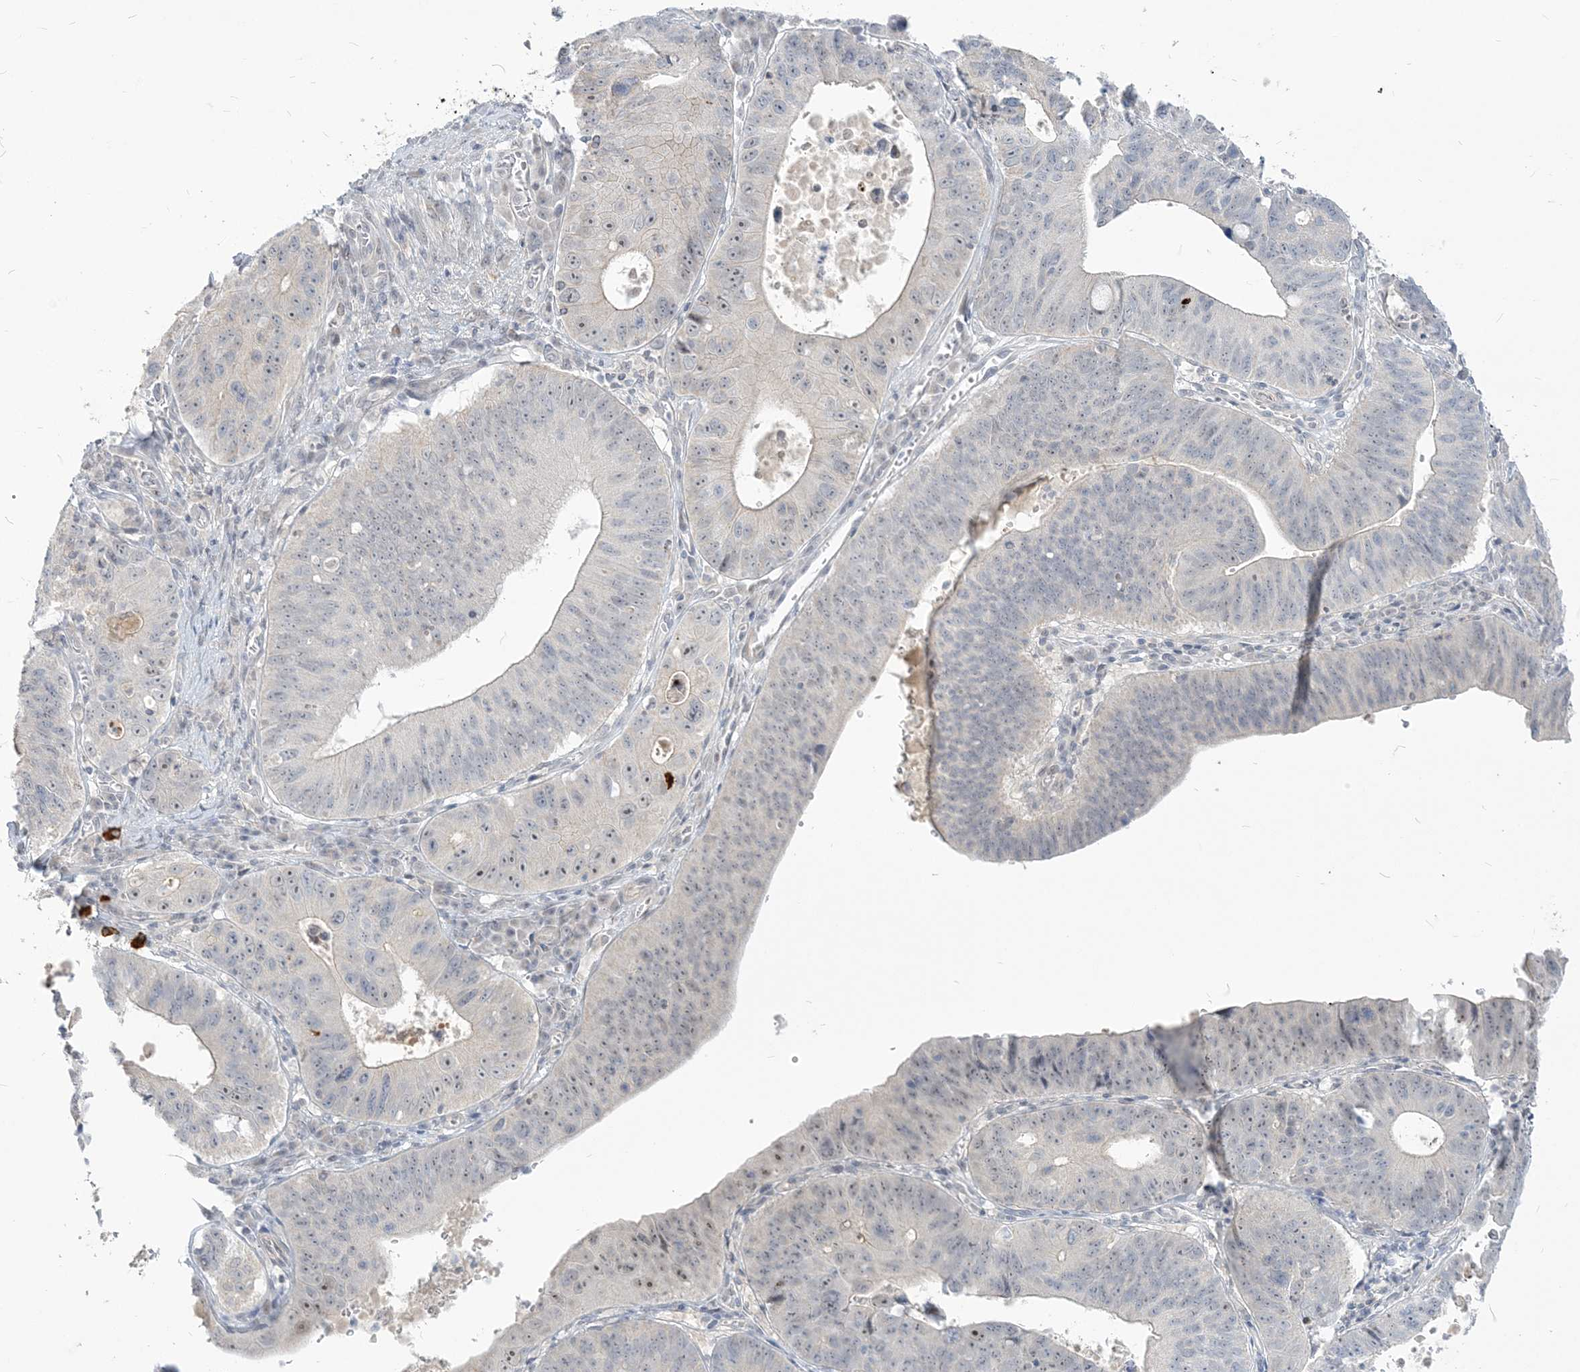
{"staining": {"intensity": "moderate", "quantity": "<25%", "location": "nuclear"}, "tissue": "stomach cancer", "cell_type": "Tumor cells", "image_type": "cancer", "snomed": [{"axis": "morphology", "description": "Adenocarcinoma, NOS"}, {"axis": "topography", "description": "Stomach"}], "caption": "This micrograph exhibits IHC staining of stomach cancer (adenocarcinoma), with low moderate nuclear expression in about <25% of tumor cells.", "gene": "SDAD1", "patient": {"sex": "male", "age": 59}}